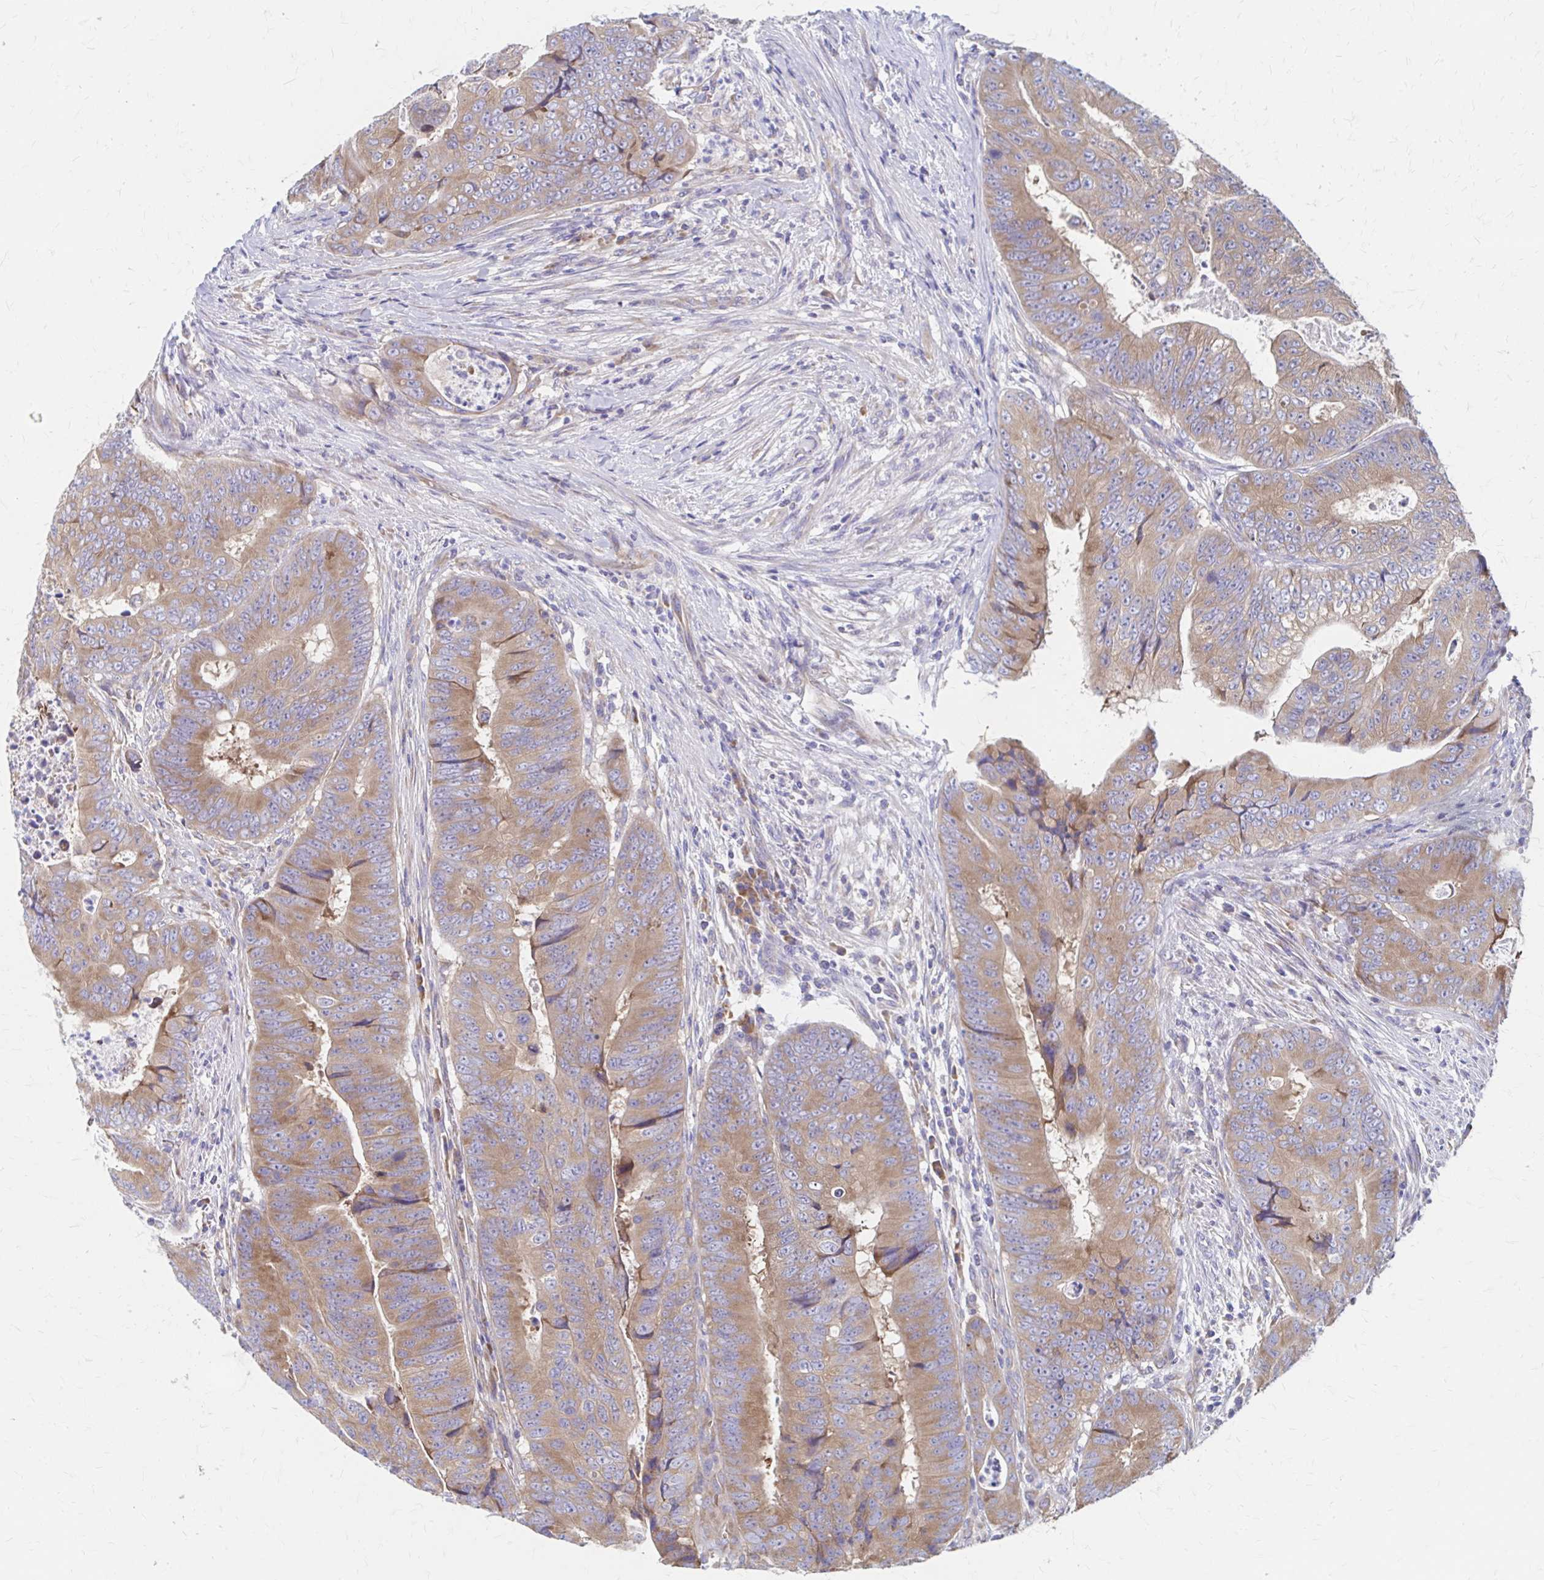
{"staining": {"intensity": "moderate", "quantity": ">75%", "location": "cytoplasmic/membranous"}, "tissue": "colorectal cancer", "cell_type": "Tumor cells", "image_type": "cancer", "snomed": [{"axis": "morphology", "description": "Adenocarcinoma, NOS"}, {"axis": "topography", "description": "Colon"}], "caption": "Protein analysis of colorectal cancer (adenocarcinoma) tissue reveals moderate cytoplasmic/membranous positivity in approximately >75% of tumor cells. (IHC, brightfield microscopy, high magnification).", "gene": "RPL27A", "patient": {"sex": "female", "age": 48}}